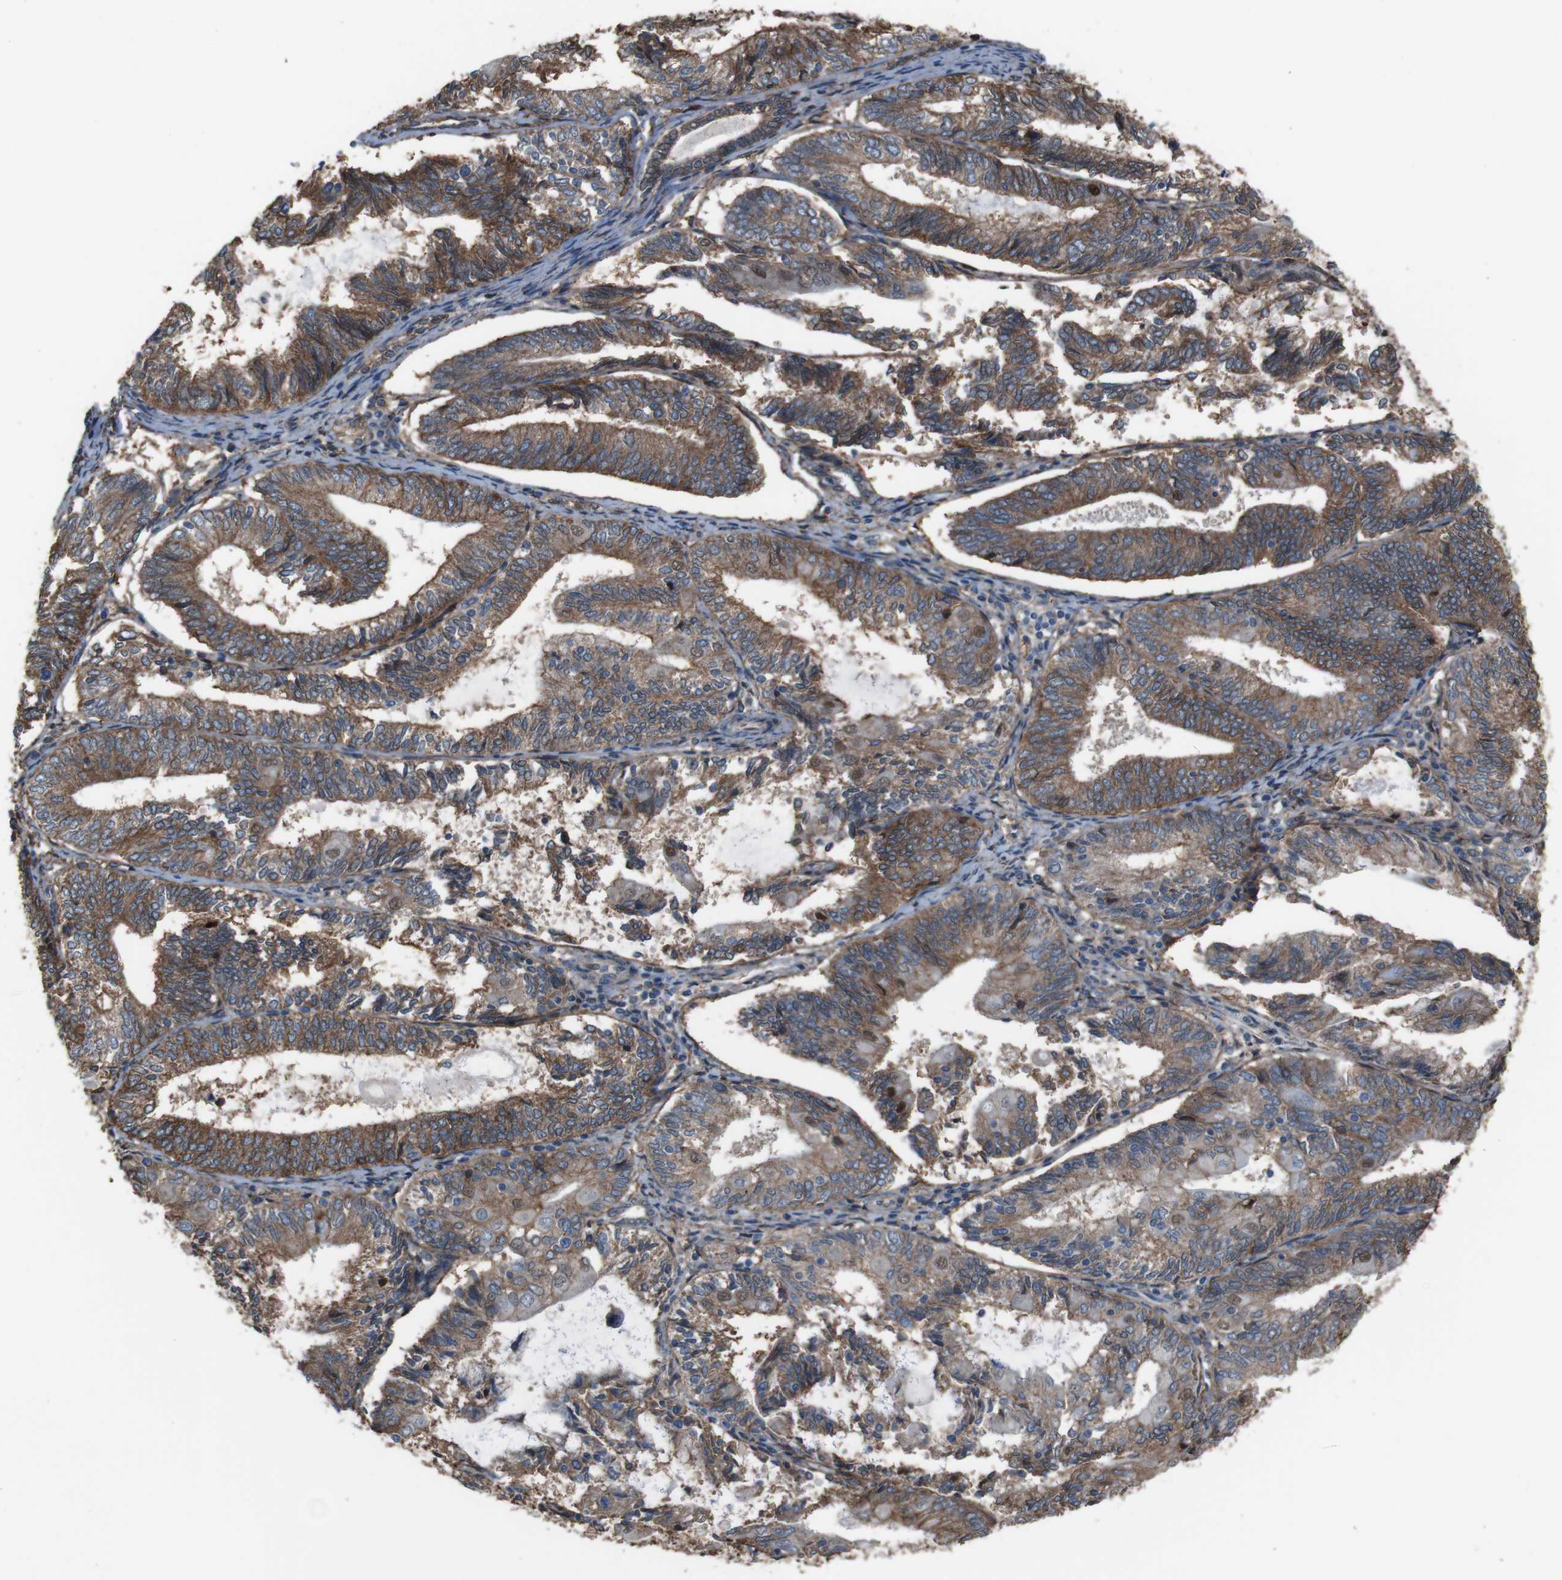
{"staining": {"intensity": "moderate", "quantity": ">75%", "location": "cytoplasmic/membranous"}, "tissue": "endometrial cancer", "cell_type": "Tumor cells", "image_type": "cancer", "snomed": [{"axis": "morphology", "description": "Adenocarcinoma, NOS"}, {"axis": "topography", "description": "Endometrium"}], "caption": "DAB immunohistochemical staining of adenocarcinoma (endometrial) exhibits moderate cytoplasmic/membranous protein positivity in approximately >75% of tumor cells.", "gene": "ATP2B1", "patient": {"sex": "female", "age": 81}}